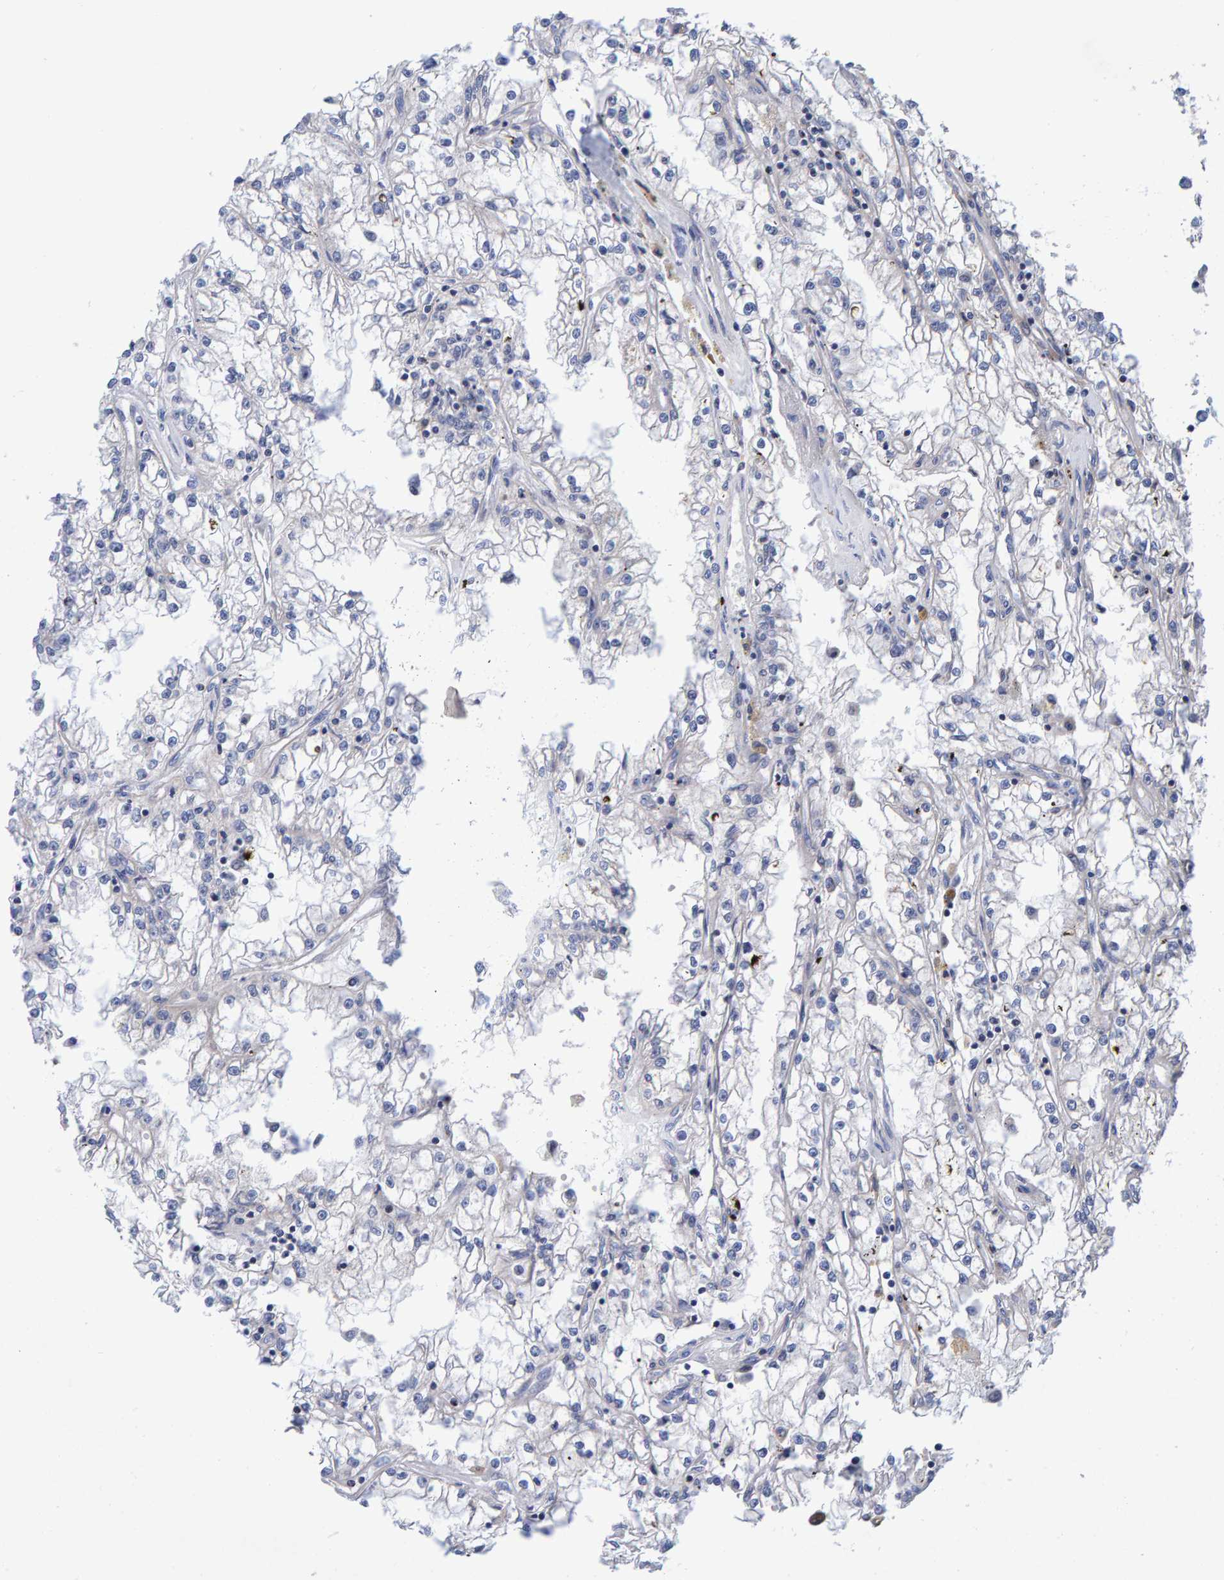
{"staining": {"intensity": "negative", "quantity": "none", "location": "none"}, "tissue": "renal cancer", "cell_type": "Tumor cells", "image_type": "cancer", "snomed": [{"axis": "morphology", "description": "Adenocarcinoma, NOS"}, {"axis": "topography", "description": "Kidney"}], "caption": "An image of human adenocarcinoma (renal) is negative for staining in tumor cells.", "gene": "EFR3A", "patient": {"sex": "male", "age": 56}}